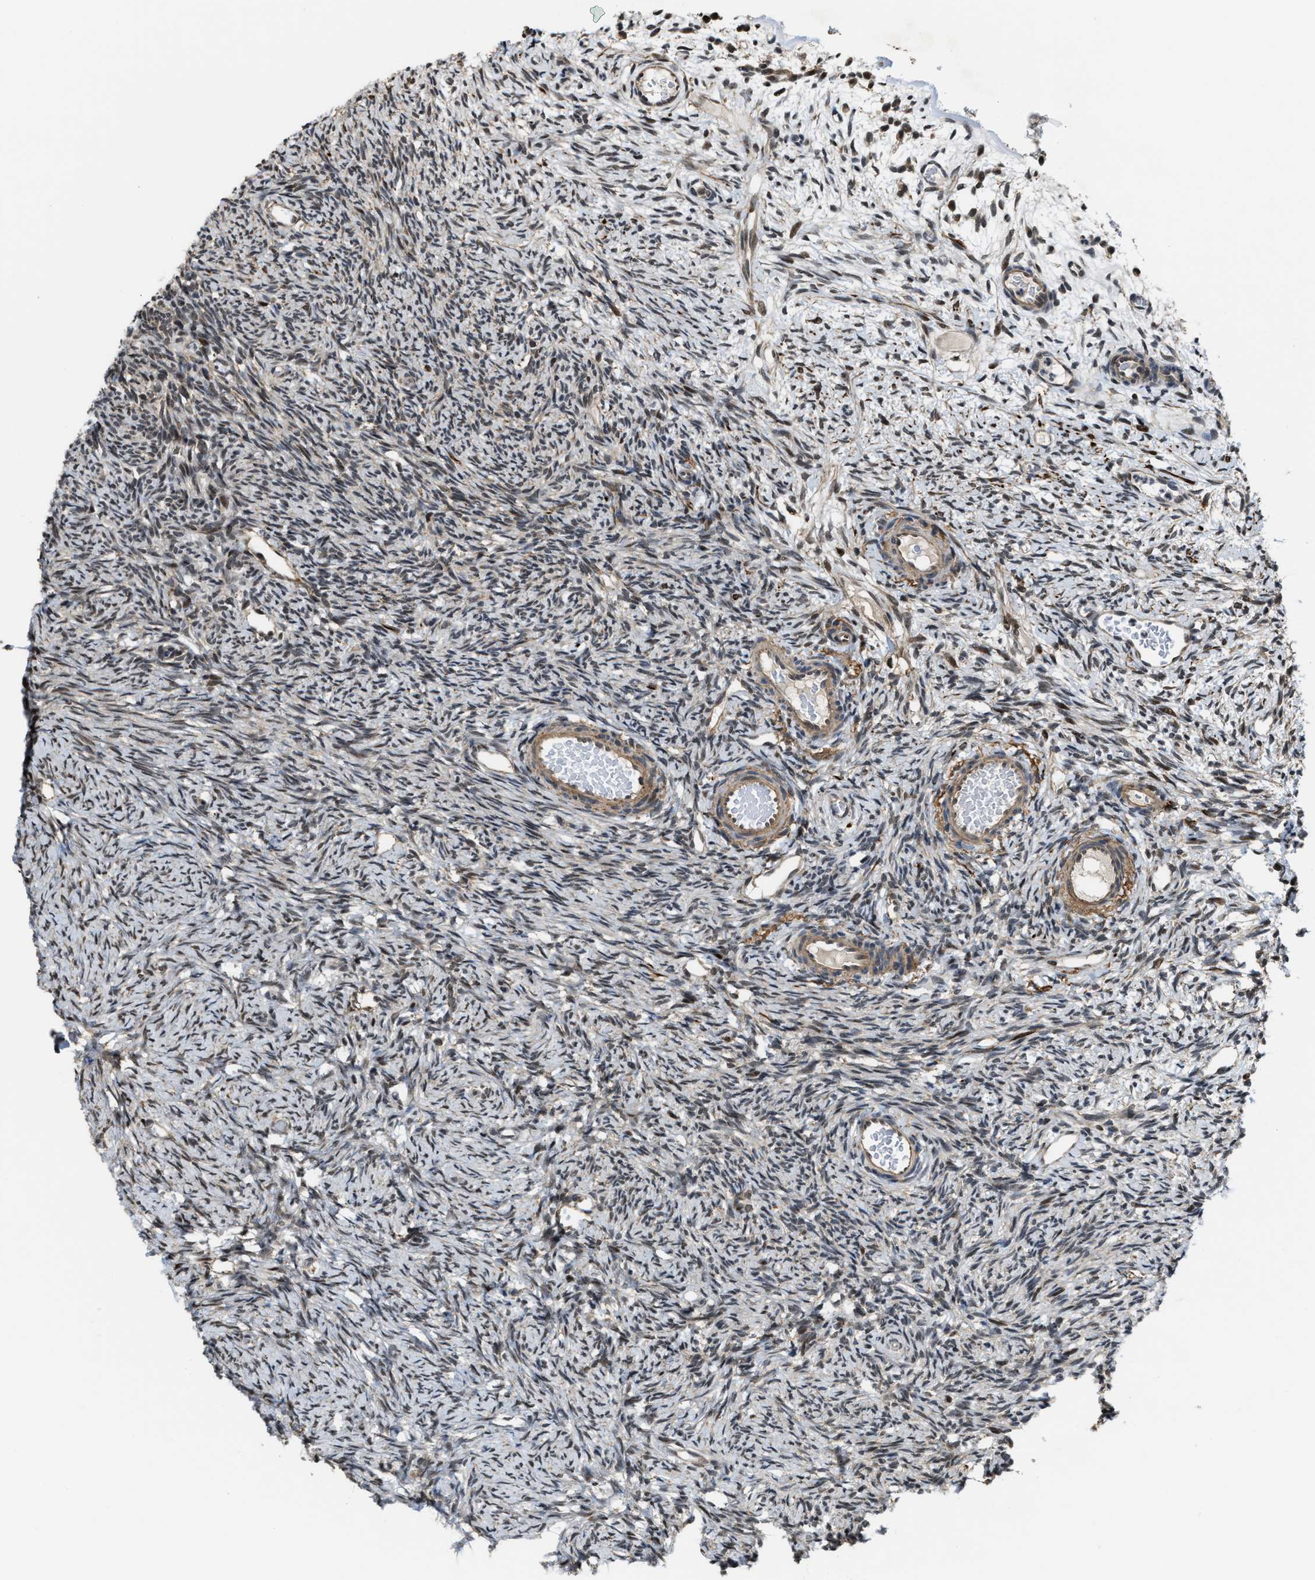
{"staining": {"intensity": "weak", "quantity": ">75%", "location": "cytoplasmic/membranous"}, "tissue": "ovary", "cell_type": "Ovarian stroma cells", "image_type": "normal", "snomed": [{"axis": "morphology", "description": "Normal tissue, NOS"}, {"axis": "topography", "description": "Ovary"}], "caption": "The image displays staining of unremarkable ovary, revealing weak cytoplasmic/membranous protein positivity (brown color) within ovarian stroma cells.", "gene": "ZNF250", "patient": {"sex": "female", "age": 33}}